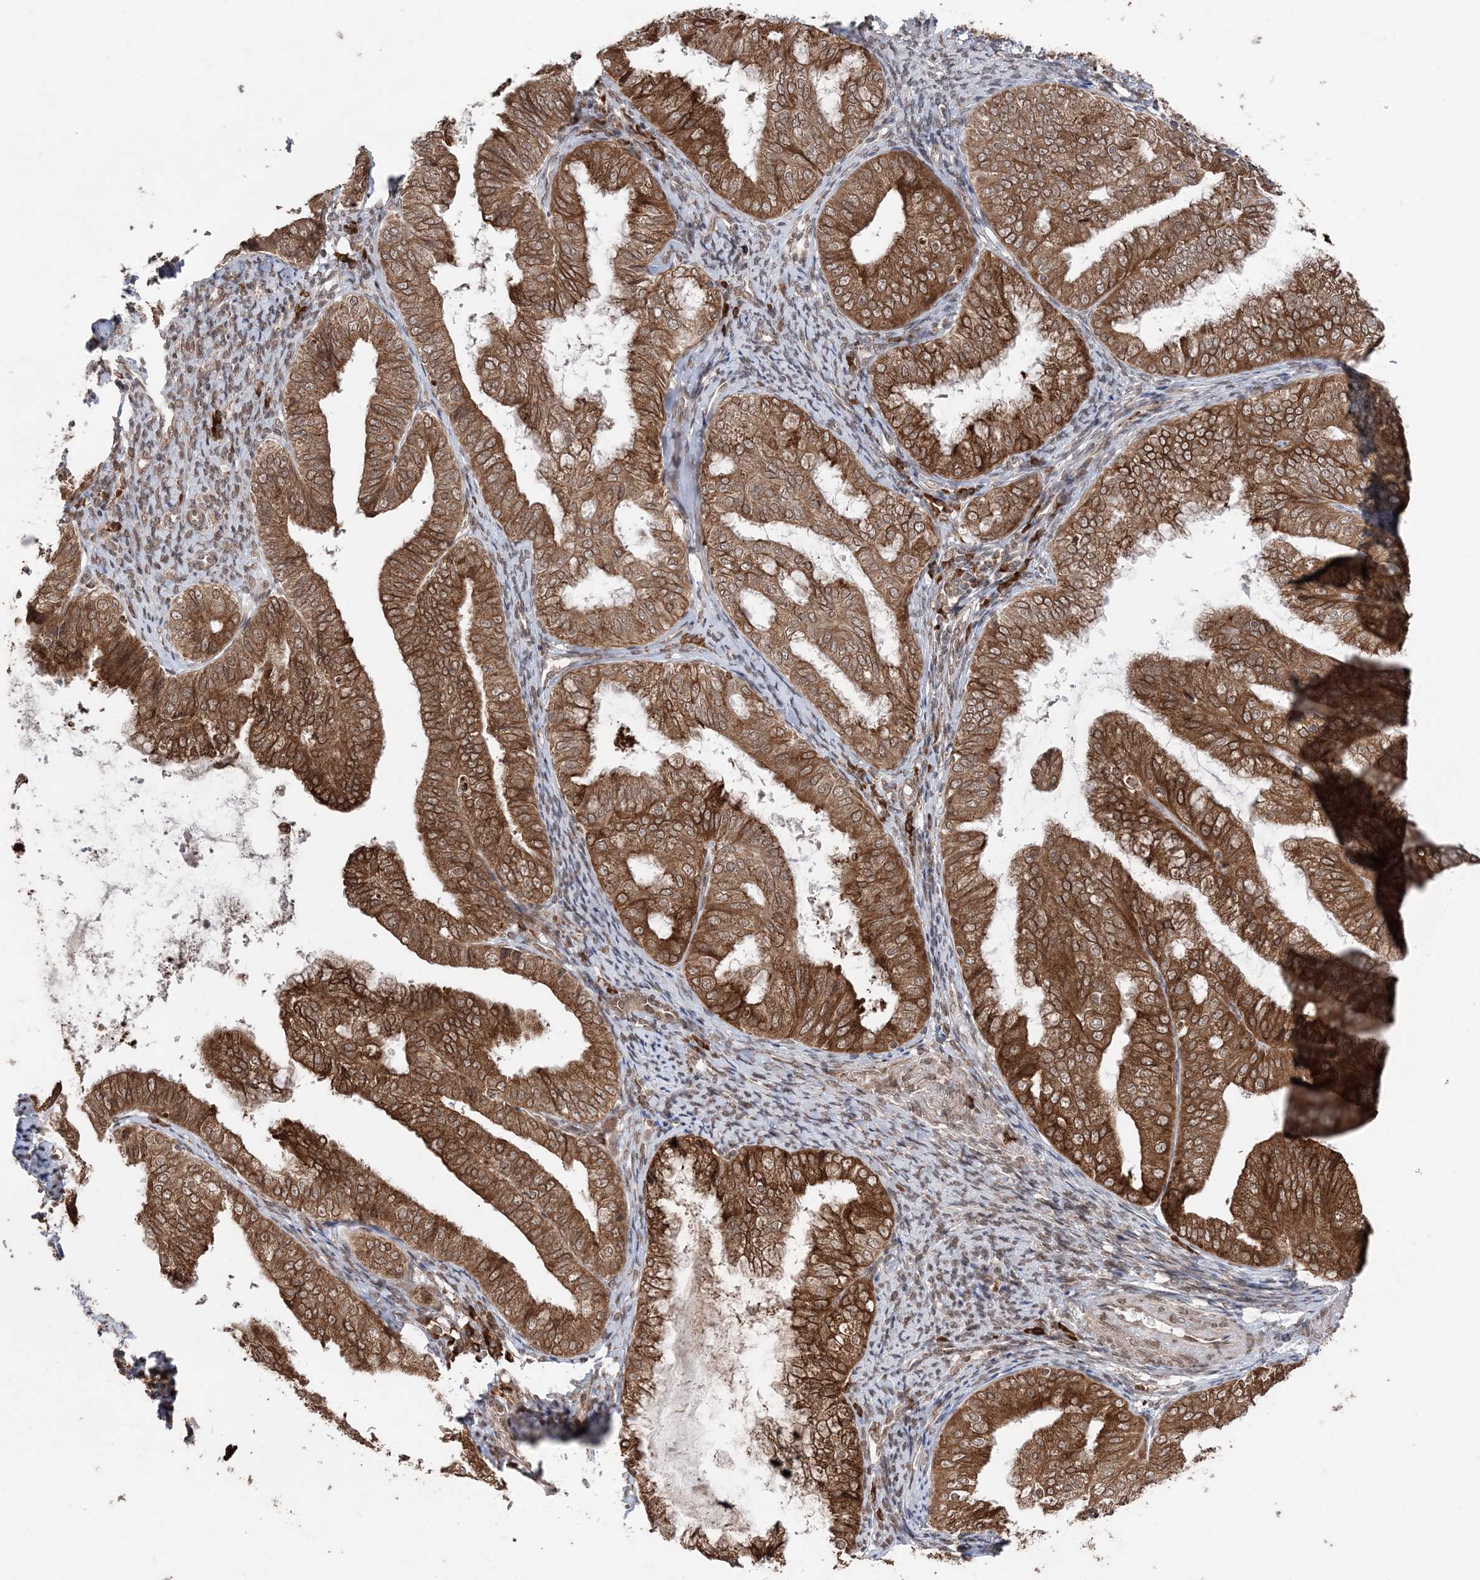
{"staining": {"intensity": "strong", "quantity": ">75%", "location": "cytoplasmic/membranous"}, "tissue": "endometrial cancer", "cell_type": "Tumor cells", "image_type": "cancer", "snomed": [{"axis": "morphology", "description": "Adenocarcinoma, NOS"}, {"axis": "topography", "description": "Endometrium"}], "caption": "Tumor cells display strong cytoplasmic/membranous positivity in approximately >75% of cells in endometrial adenocarcinoma. (DAB = brown stain, brightfield microscopy at high magnification).", "gene": "TMED10", "patient": {"sex": "female", "age": 63}}